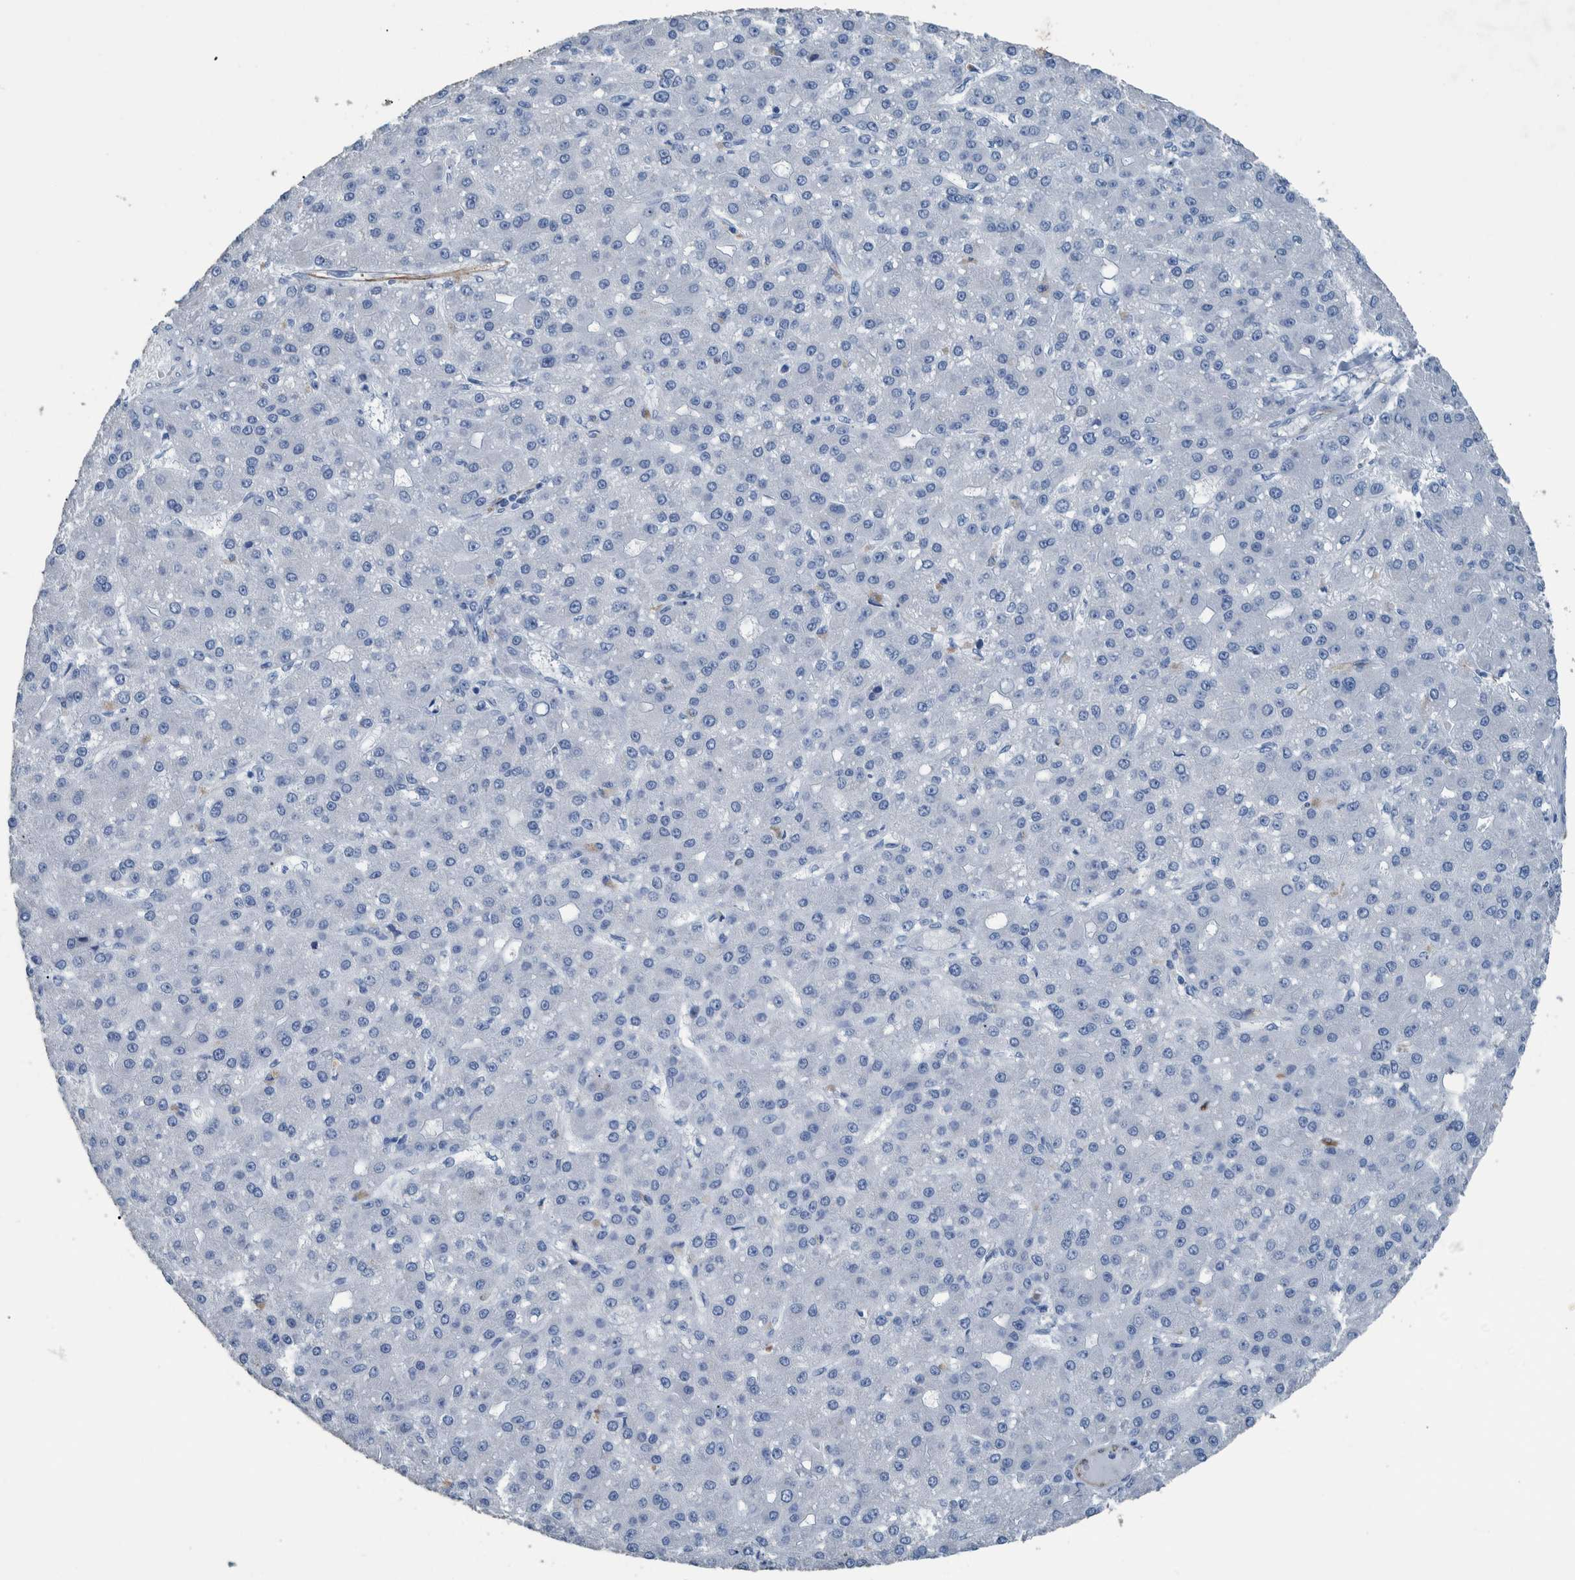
{"staining": {"intensity": "negative", "quantity": "none", "location": "none"}, "tissue": "liver cancer", "cell_type": "Tumor cells", "image_type": "cancer", "snomed": [{"axis": "morphology", "description": "Carcinoma, Hepatocellular, NOS"}, {"axis": "topography", "description": "Liver"}], "caption": "DAB (3,3'-diaminobenzidine) immunohistochemical staining of liver cancer demonstrates no significant staining in tumor cells. (Stains: DAB (3,3'-diaminobenzidine) immunohistochemistry with hematoxylin counter stain, Microscopy: brightfield microscopy at high magnification).", "gene": "IDO1", "patient": {"sex": "male", "age": 67}}